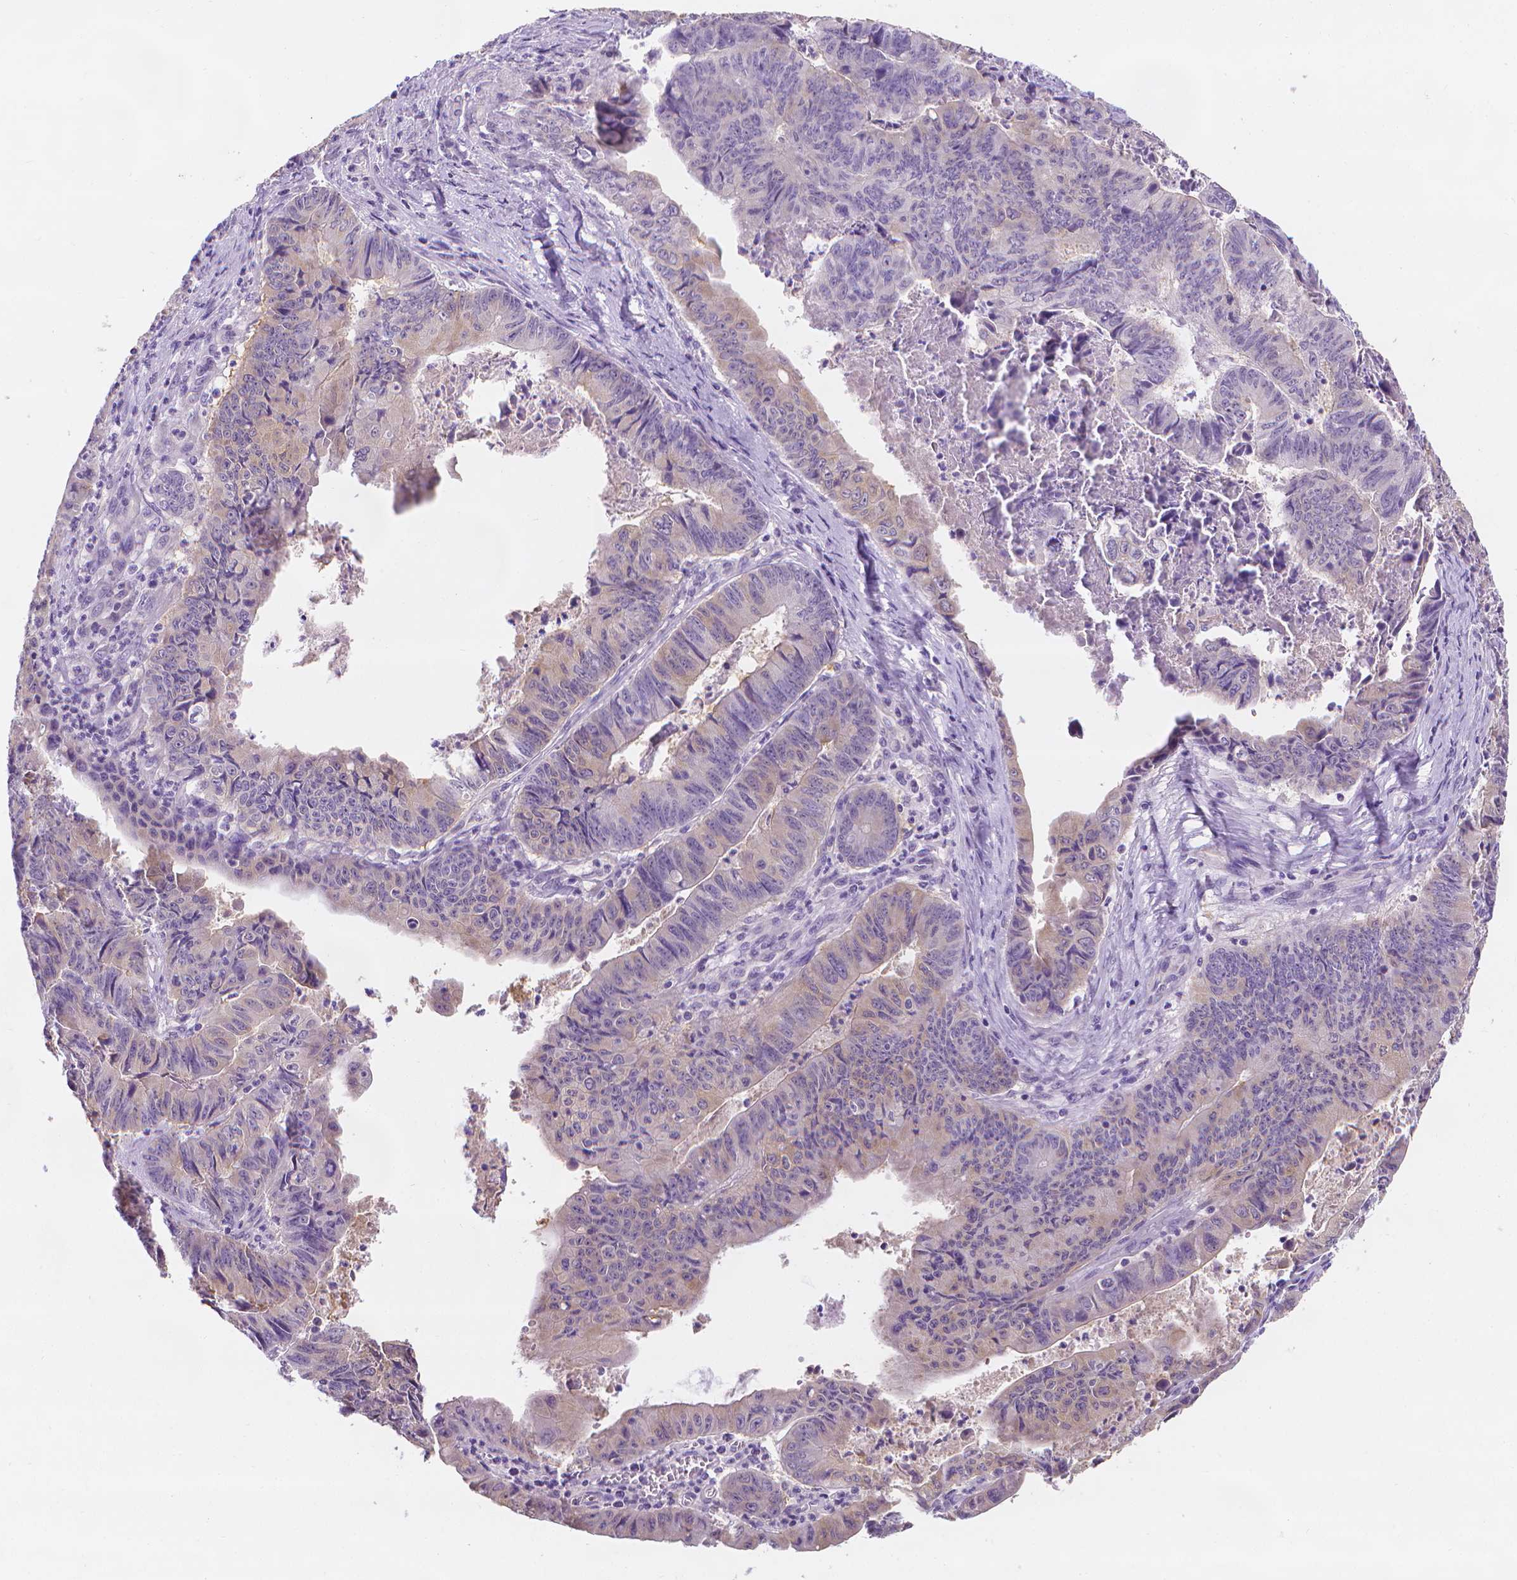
{"staining": {"intensity": "weak", "quantity": "25%-75%", "location": "cytoplasmic/membranous"}, "tissue": "stomach cancer", "cell_type": "Tumor cells", "image_type": "cancer", "snomed": [{"axis": "morphology", "description": "Adenocarcinoma, NOS"}, {"axis": "topography", "description": "Stomach, lower"}], "caption": "Stomach adenocarcinoma stained with a brown dye shows weak cytoplasmic/membranous positive positivity in about 25%-75% of tumor cells.", "gene": "FASN", "patient": {"sex": "male", "age": 77}}